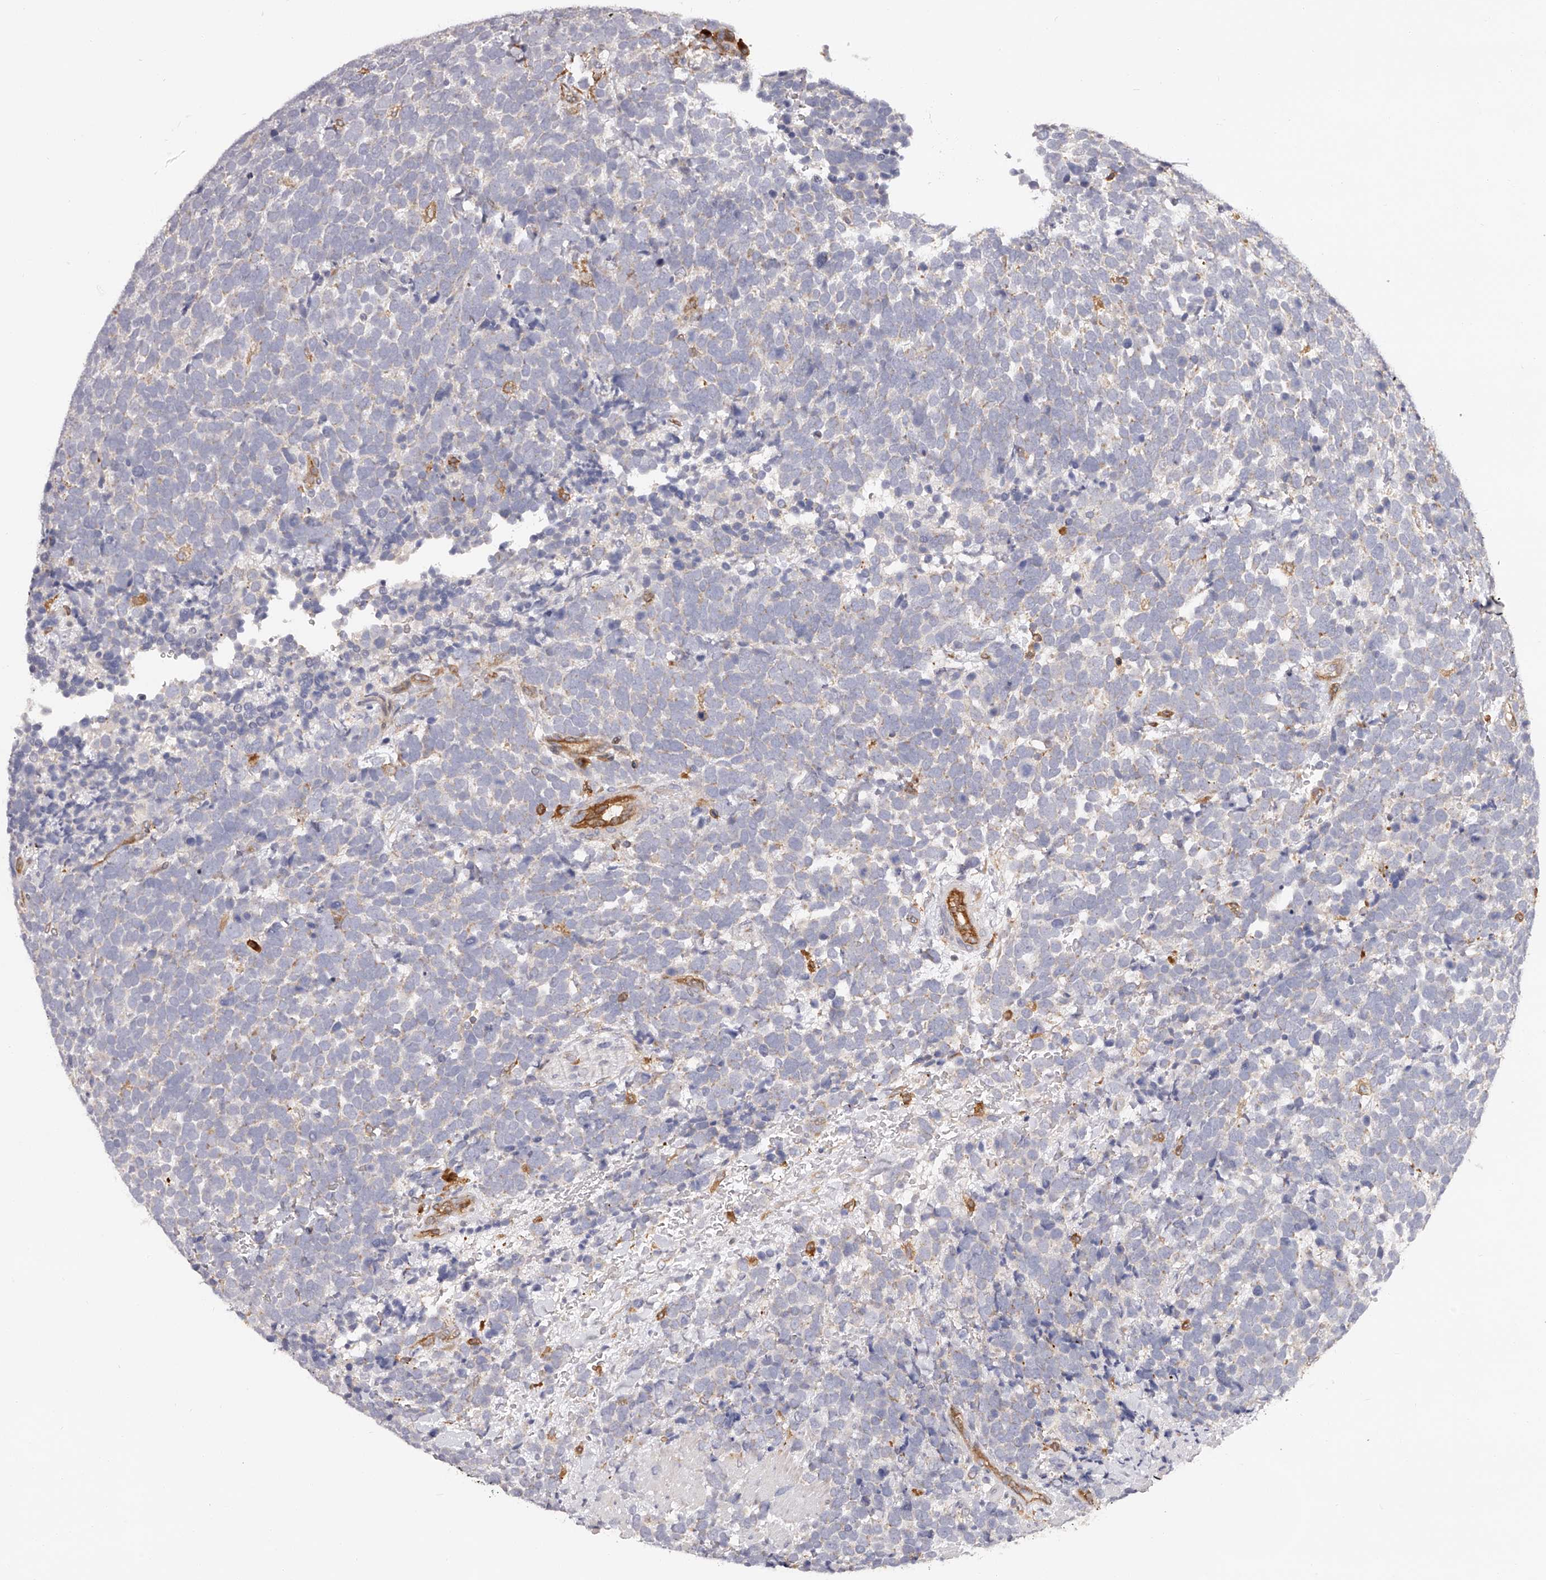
{"staining": {"intensity": "negative", "quantity": "none", "location": "none"}, "tissue": "urothelial cancer", "cell_type": "Tumor cells", "image_type": "cancer", "snomed": [{"axis": "morphology", "description": "Urothelial carcinoma, High grade"}, {"axis": "topography", "description": "Urinary bladder"}], "caption": "Immunohistochemistry (IHC) histopathology image of urothelial cancer stained for a protein (brown), which demonstrates no positivity in tumor cells. (Brightfield microscopy of DAB immunohistochemistry (IHC) at high magnification).", "gene": "LAP3", "patient": {"sex": "female", "age": 82}}